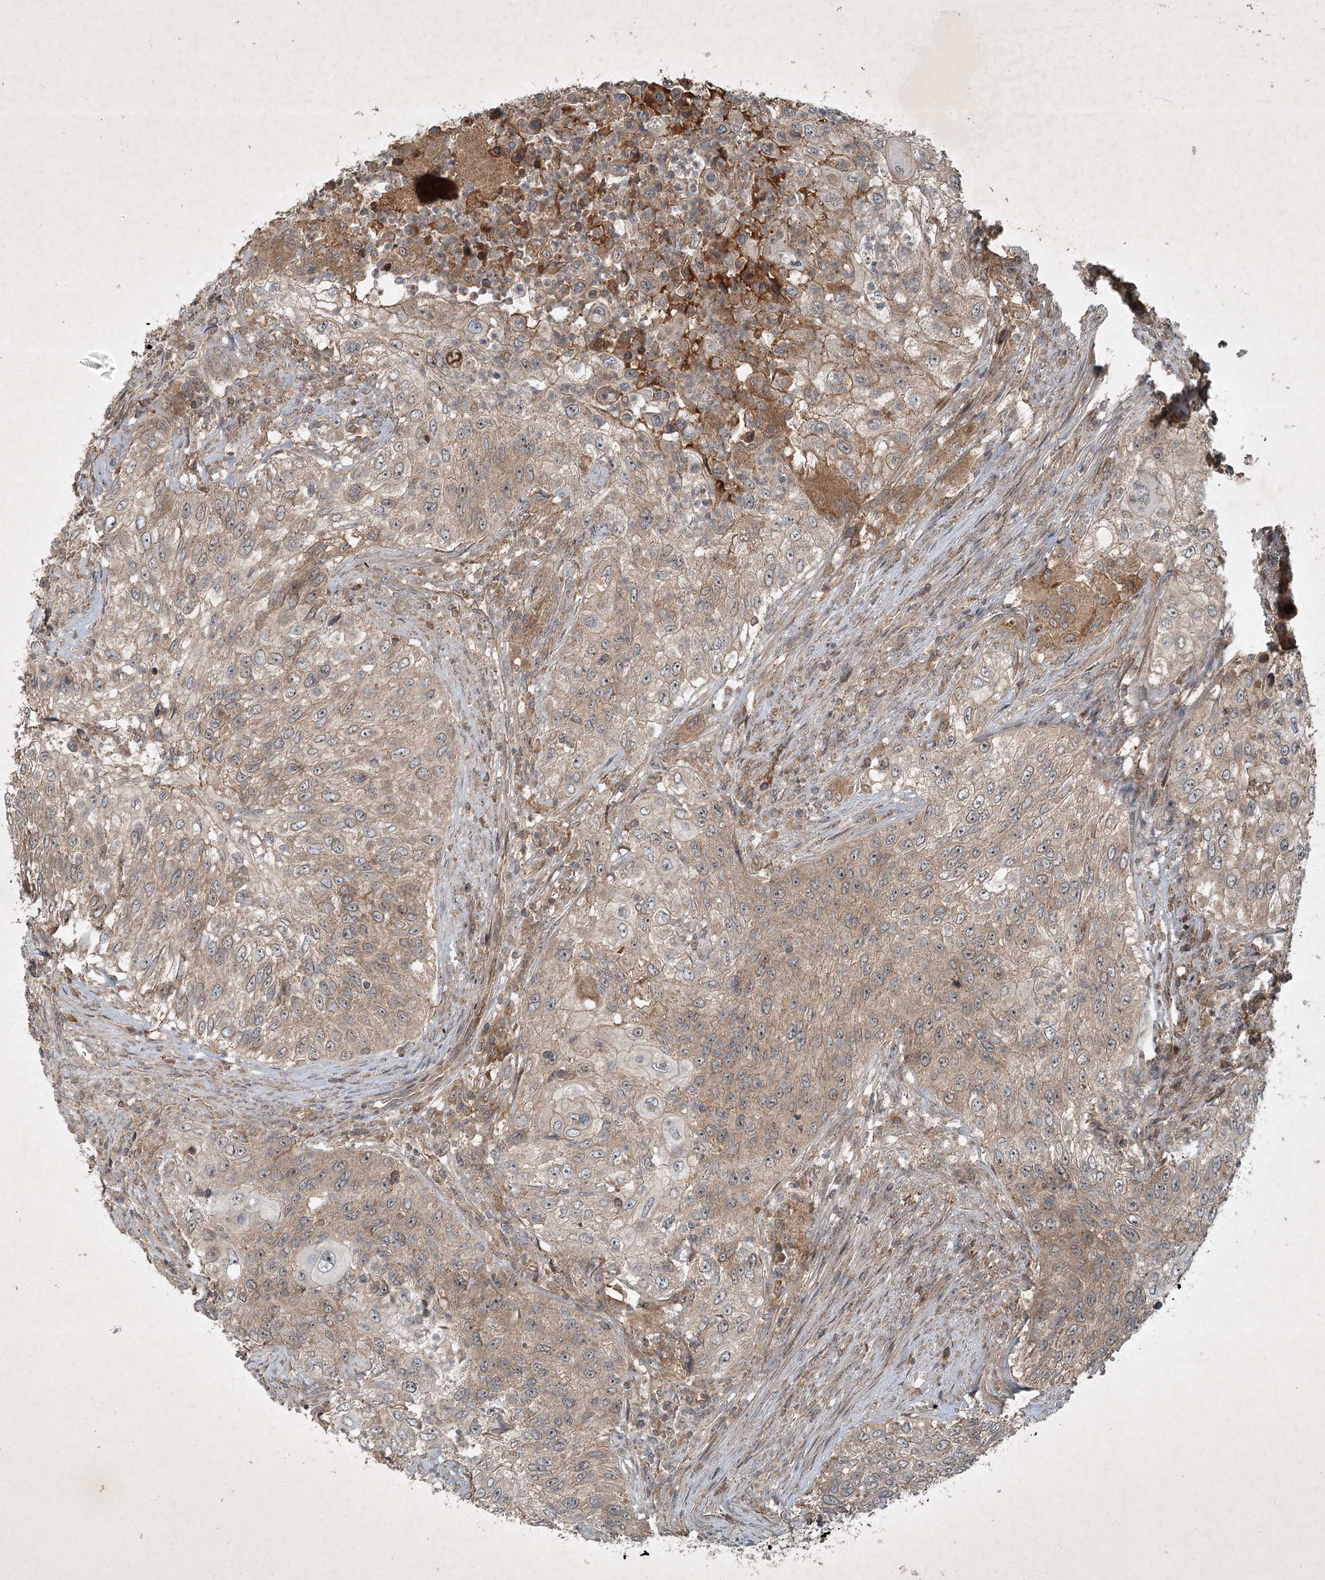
{"staining": {"intensity": "moderate", "quantity": "<25%", "location": "cytoplasmic/membranous"}, "tissue": "urothelial cancer", "cell_type": "Tumor cells", "image_type": "cancer", "snomed": [{"axis": "morphology", "description": "Urothelial carcinoma, High grade"}, {"axis": "topography", "description": "Urinary bladder"}], "caption": "Protein expression analysis of urothelial cancer reveals moderate cytoplasmic/membranous expression in about <25% of tumor cells.", "gene": "UNC93A", "patient": {"sex": "female", "age": 60}}